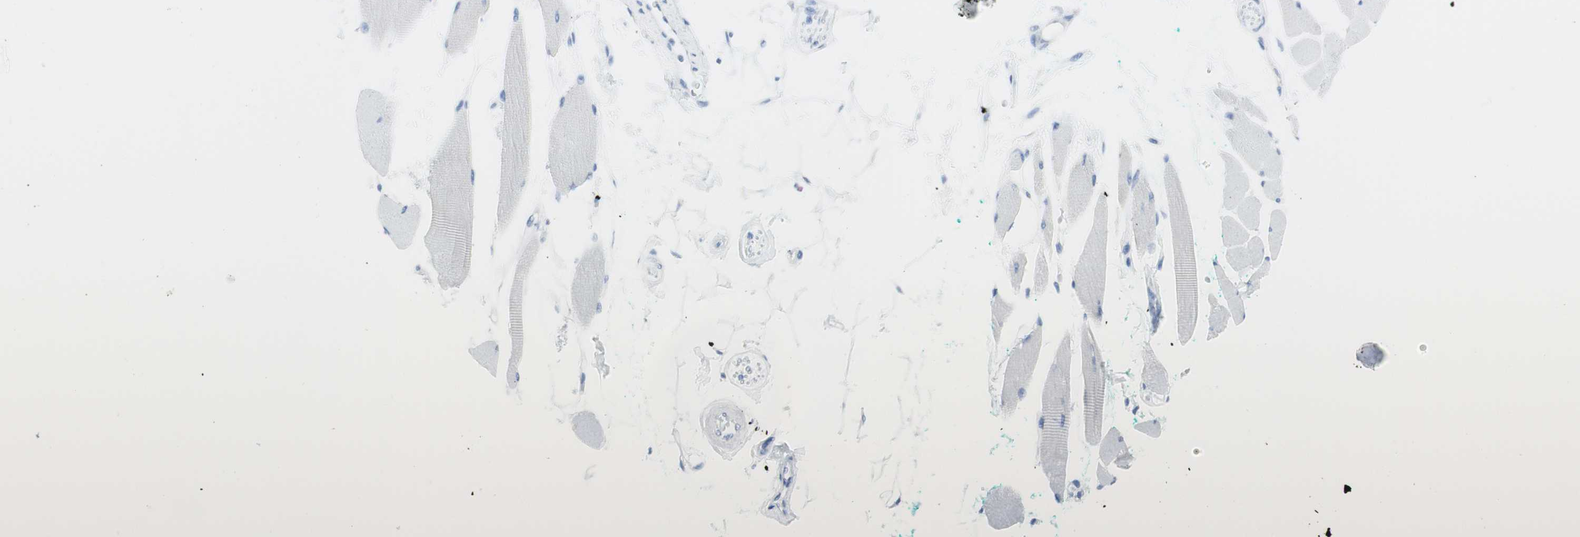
{"staining": {"intensity": "negative", "quantity": "none", "location": "none"}, "tissue": "skeletal muscle", "cell_type": "Myocytes", "image_type": "normal", "snomed": [{"axis": "morphology", "description": "Normal tissue, NOS"}, {"axis": "topography", "description": "Skeletal muscle"}, {"axis": "topography", "description": "Oral tissue"}, {"axis": "topography", "description": "Peripheral nerve tissue"}], "caption": "Immunohistochemical staining of normal skeletal muscle shows no significant staining in myocytes. The staining is performed using DAB (3,3'-diaminobenzidine) brown chromogen with nuclei counter-stained in using hematoxylin.", "gene": "TPO", "patient": {"sex": "female", "age": 84}}